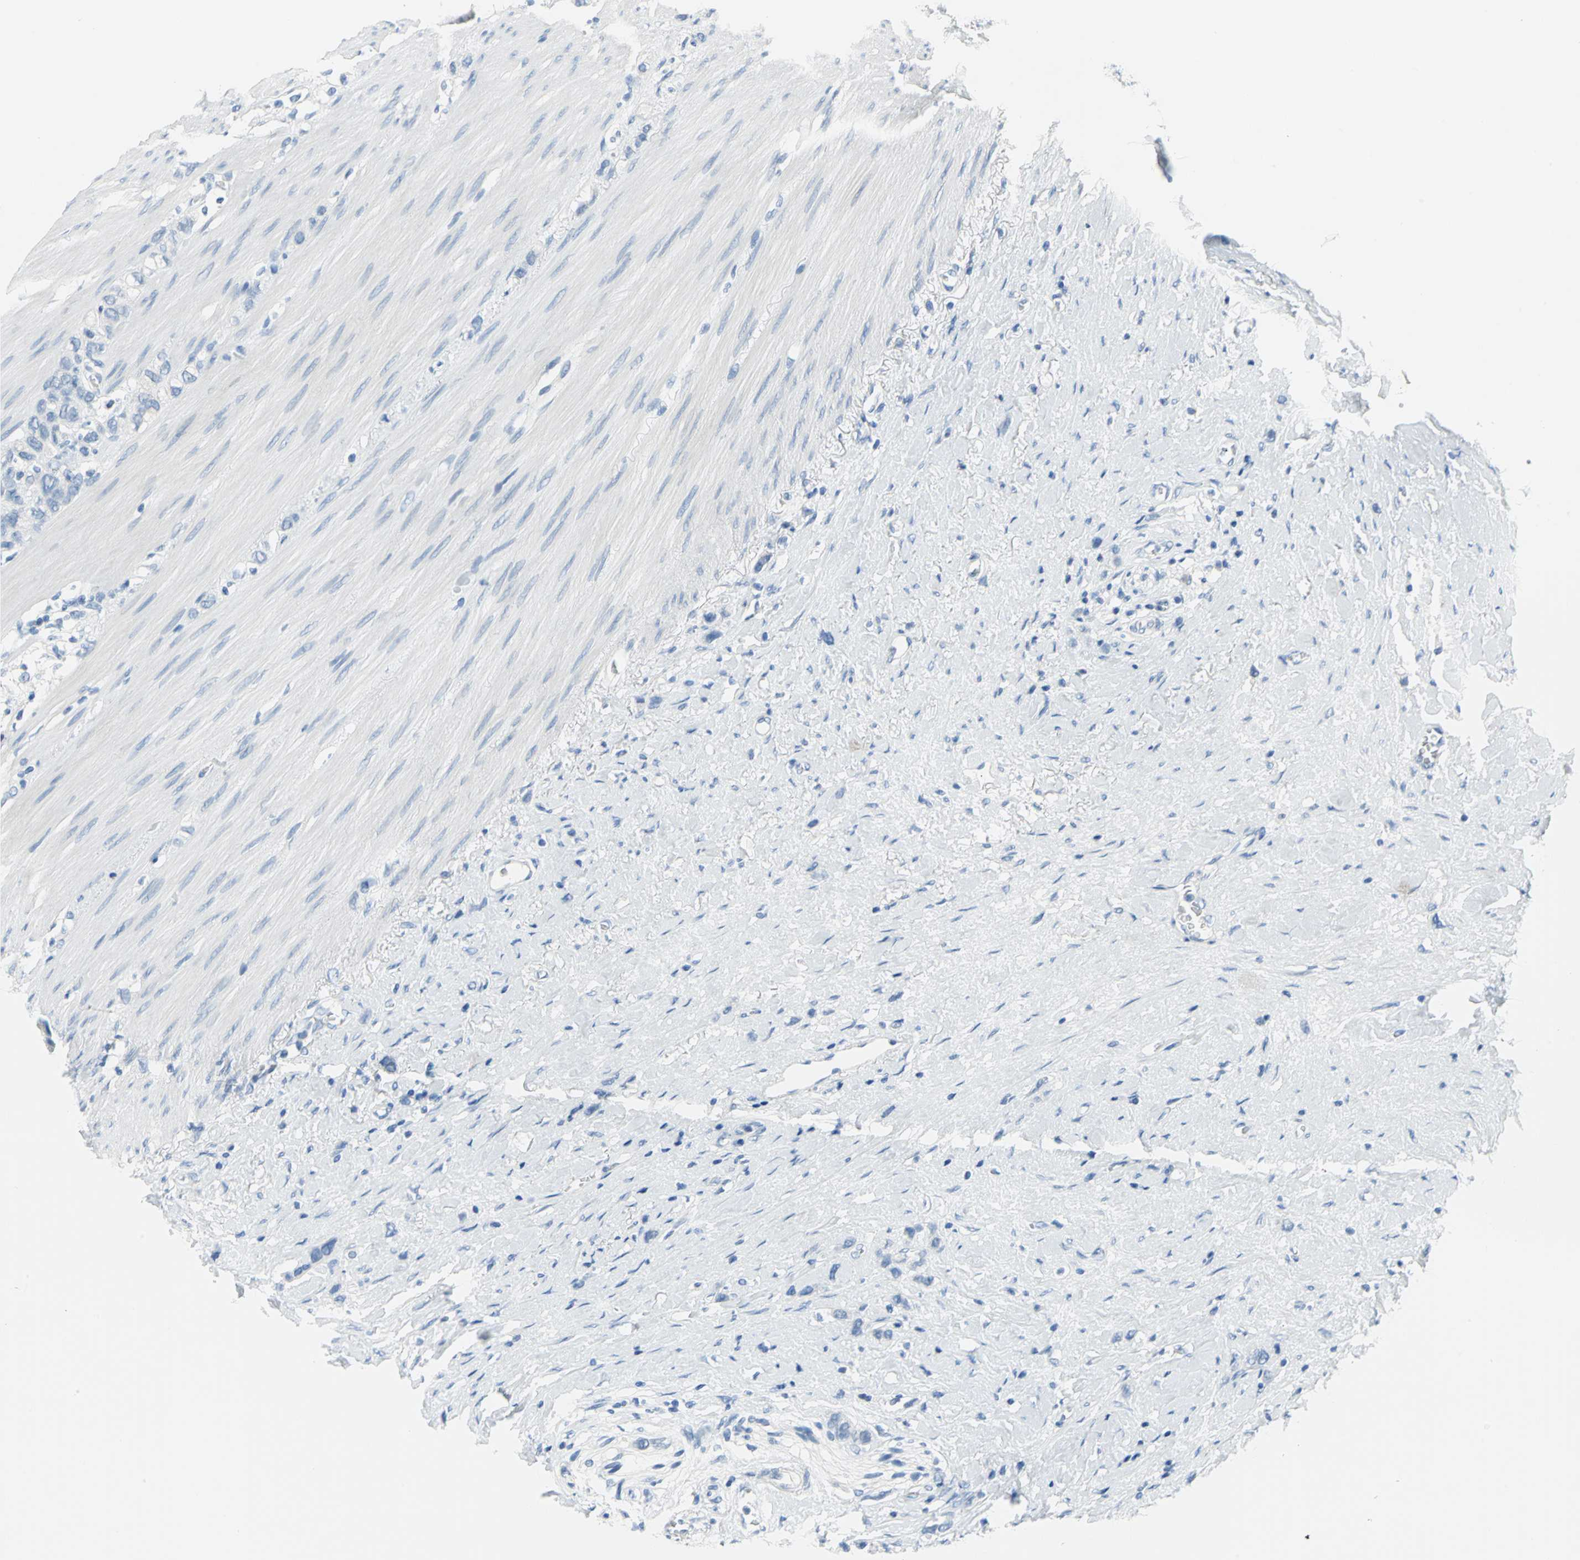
{"staining": {"intensity": "negative", "quantity": "none", "location": "none"}, "tissue": "stomach cancer", "cell_type": "Tumor cells", "image_type": "cancer", "snomed": [{"axis": "morphology", "description": "Normal tissue, NOS"}, {"axis": "morphology", "description": "Adenocarcinoma, NOS"}, {"axis": "morphology", "description": "Adenocarcinoma, High grade"}, {"axis": "topography", "description": "Stomach, upper"}, {"axis": "topography", "description": "Stomach"}], "caption": "DAB (3,3'-diaminobenzidine) immunohistochemical staining of human stomach high-grade adenocarcinoma reveals no significant staining in tumor cells.", "gene": "PKLR", "patient": {"sex": "female", "age": 65}}